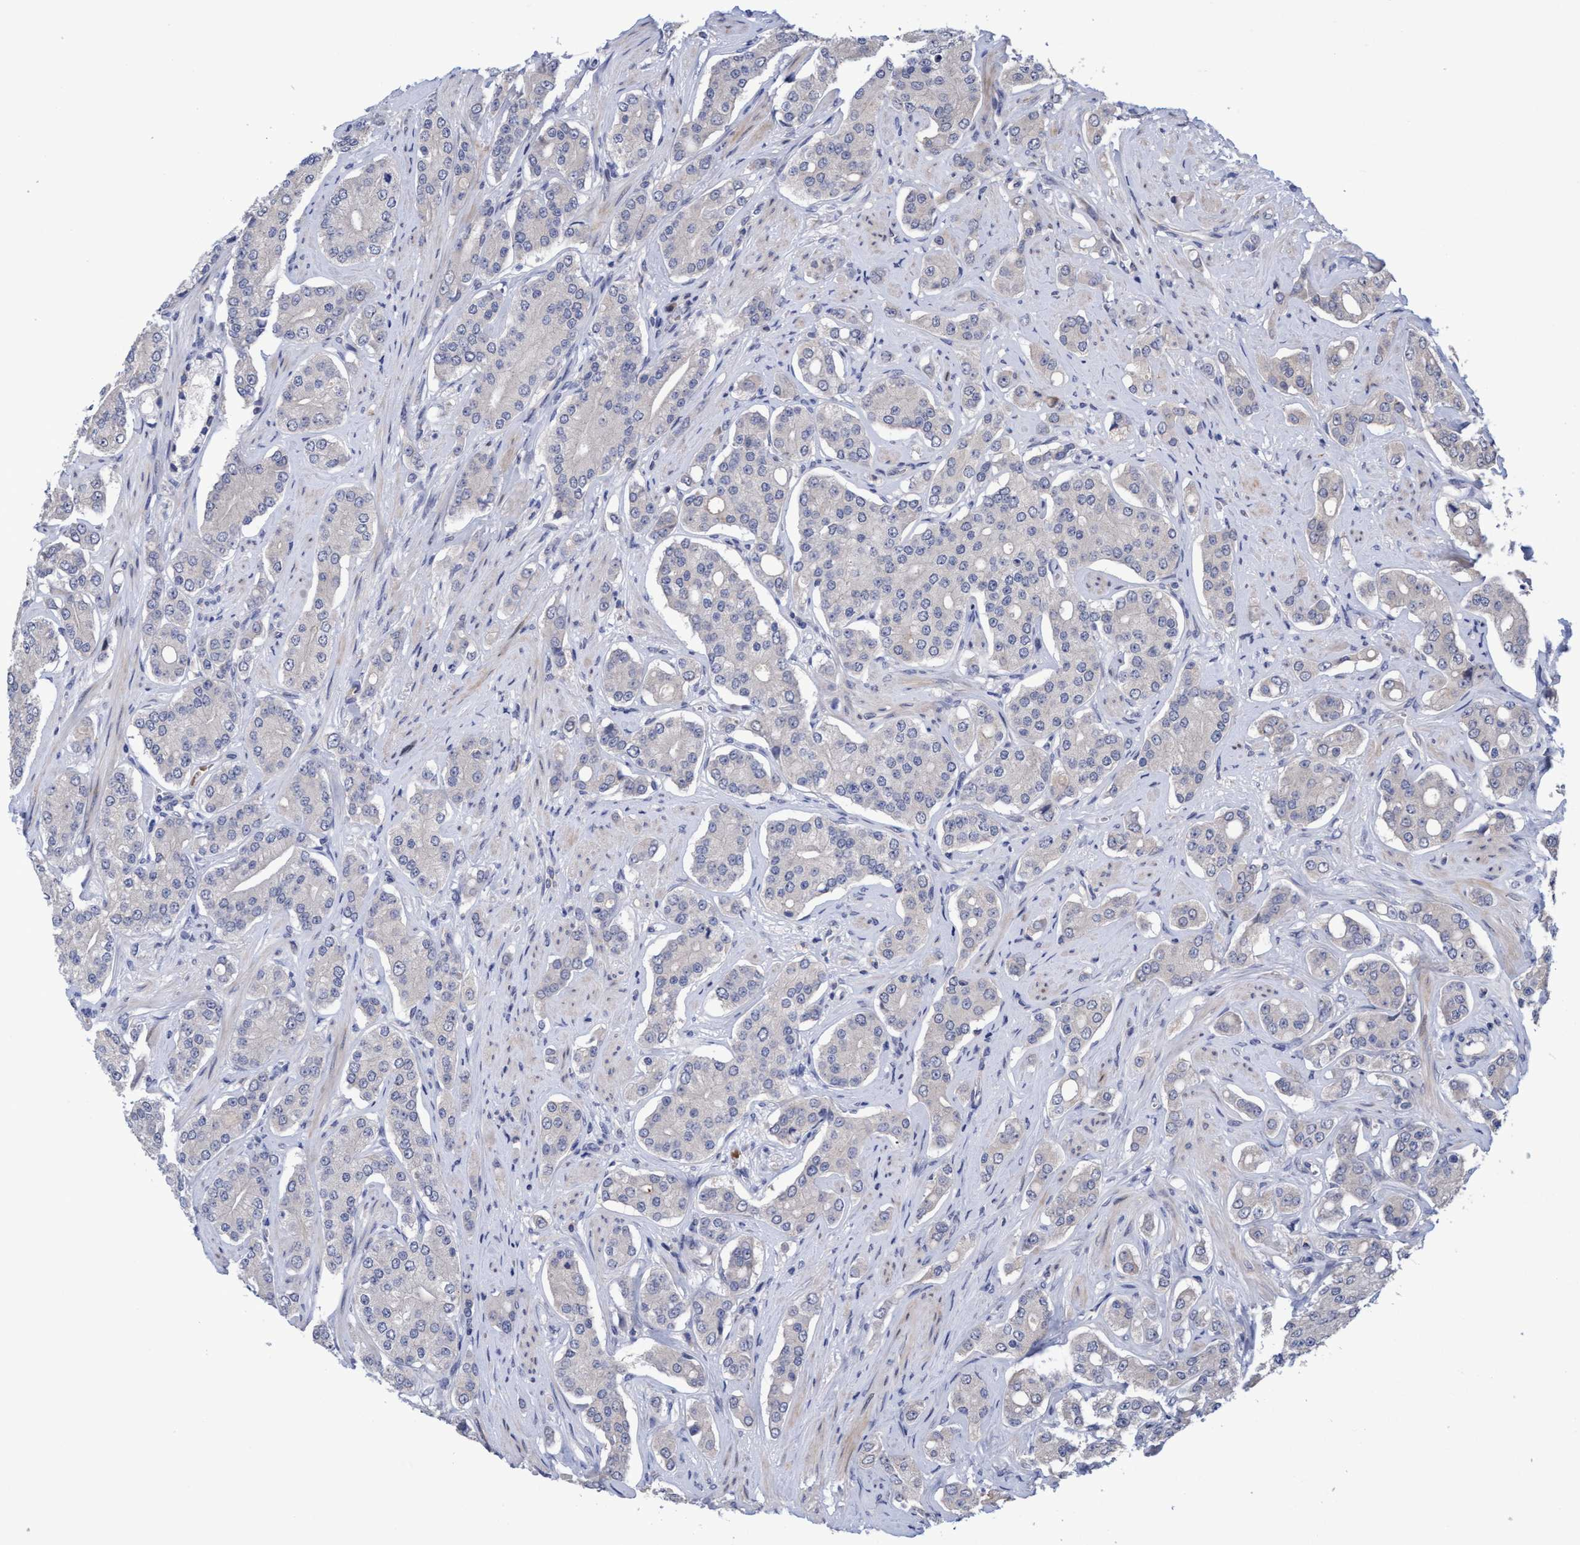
{"staining": {"intensity": "negative", "quantity": "none", "location": "none"}, "tissue": "prostate cancer", "cell_type": "Tumor cells", "image_type": "cancer", "snomed": [{"axis": "morphology", "description": "Adenocarcinoma, High grade"}, {"axis": "topography", "description": "Prostate"}], "caption": "A histopathology image of prostate cancer (high-grade adenocarcinoma) stained for a protein demonstrates no brown staining in tumor cells. (IHC, brightfield microscopy, high magnification).", "gene": "SEMA4D", "patient": {"sex": "male", "age": 71}}